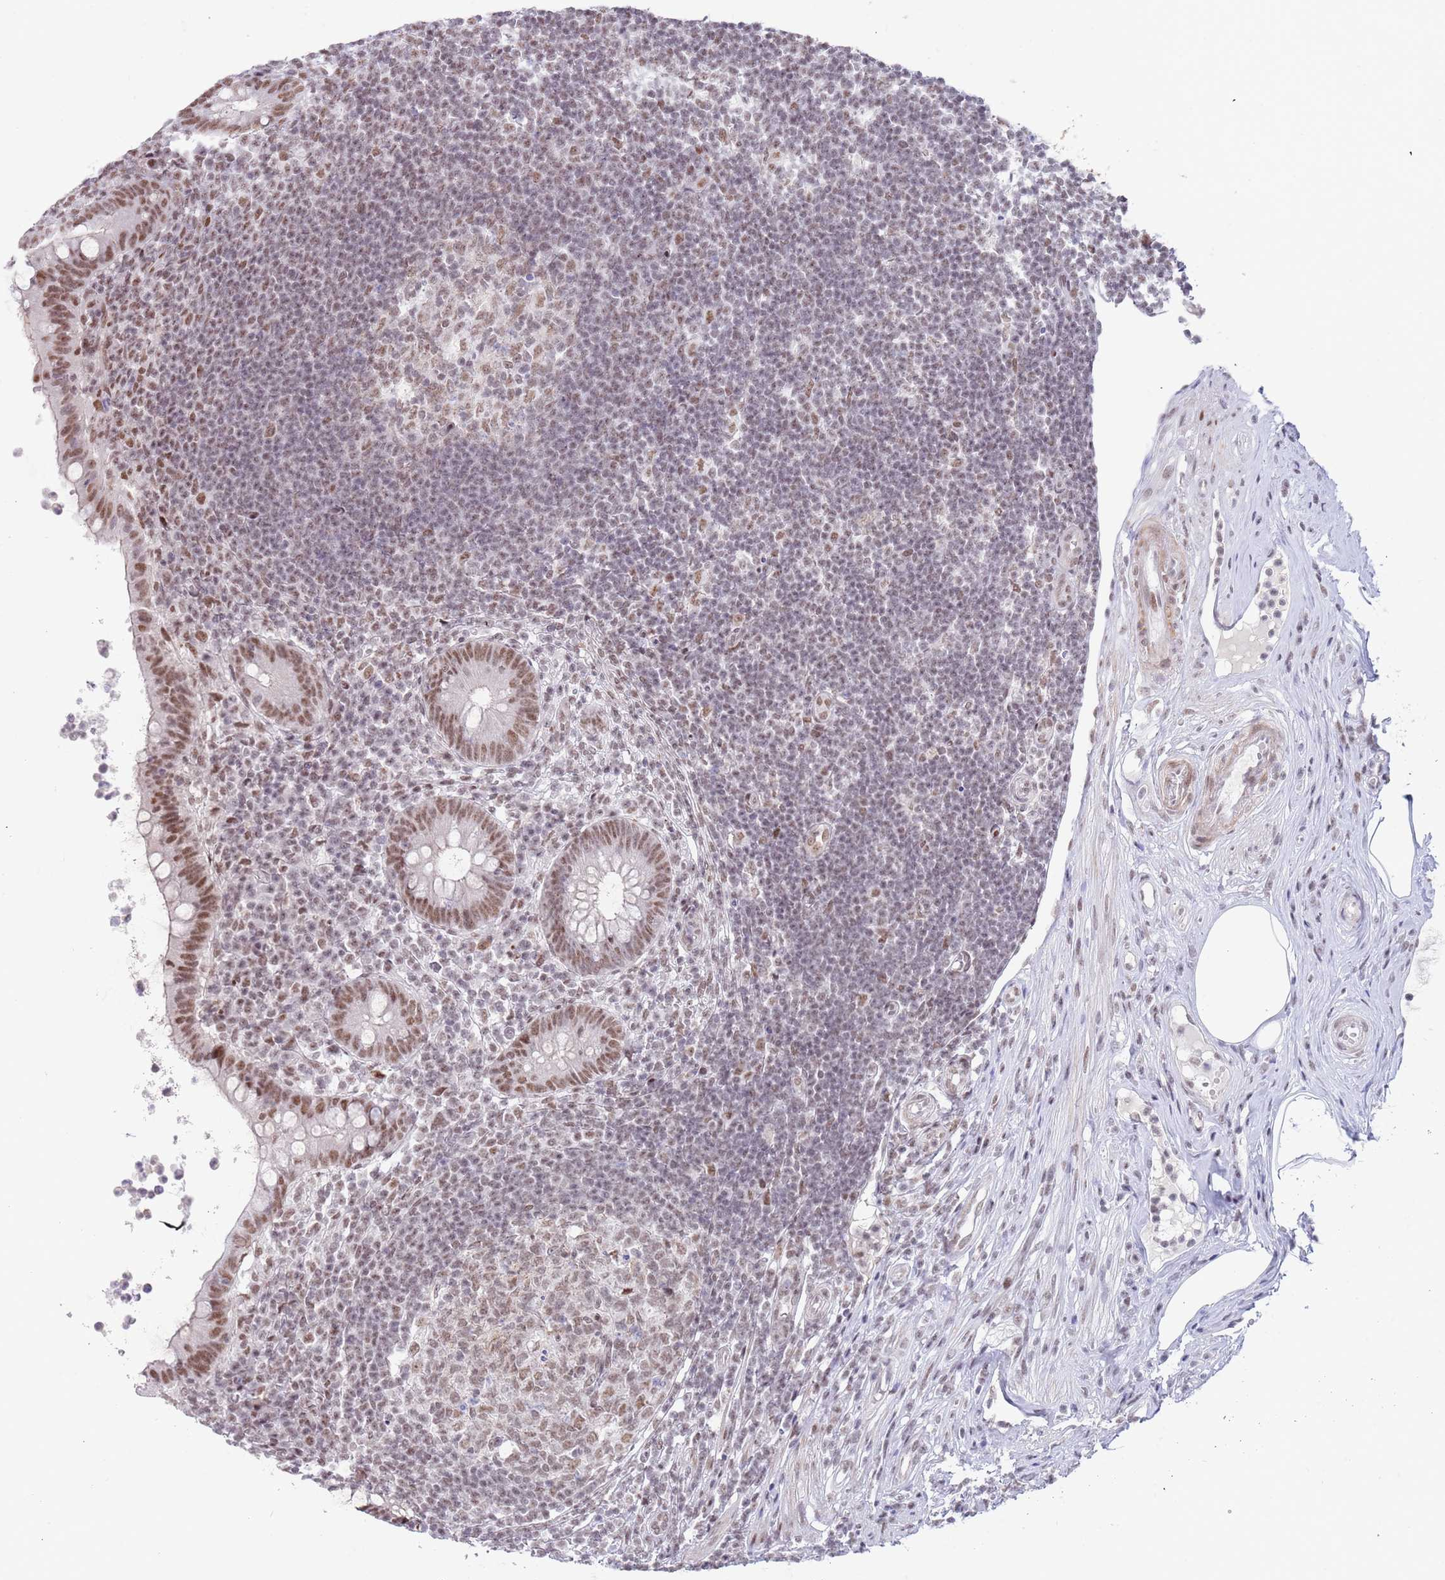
{"staining": {"intensity": "moderate", "quantity": ">75%", "location": "nuclear"}, "tissue": "appendix", "cell_type": "Glandular cells", "image_type": "normal", "snomed": [{"axis": "morphology", "description": "Normal tissue, NOS"}, {"axis": "topography", "description": "Appendix"}], "caption": "A high-resolution image shows IHC staining of benign appendix, which reveals moderate nuclear expression in about >75% of glandular cells.", "gene": "ZNF382", "patient": {"sex": "female", "age": 56}}